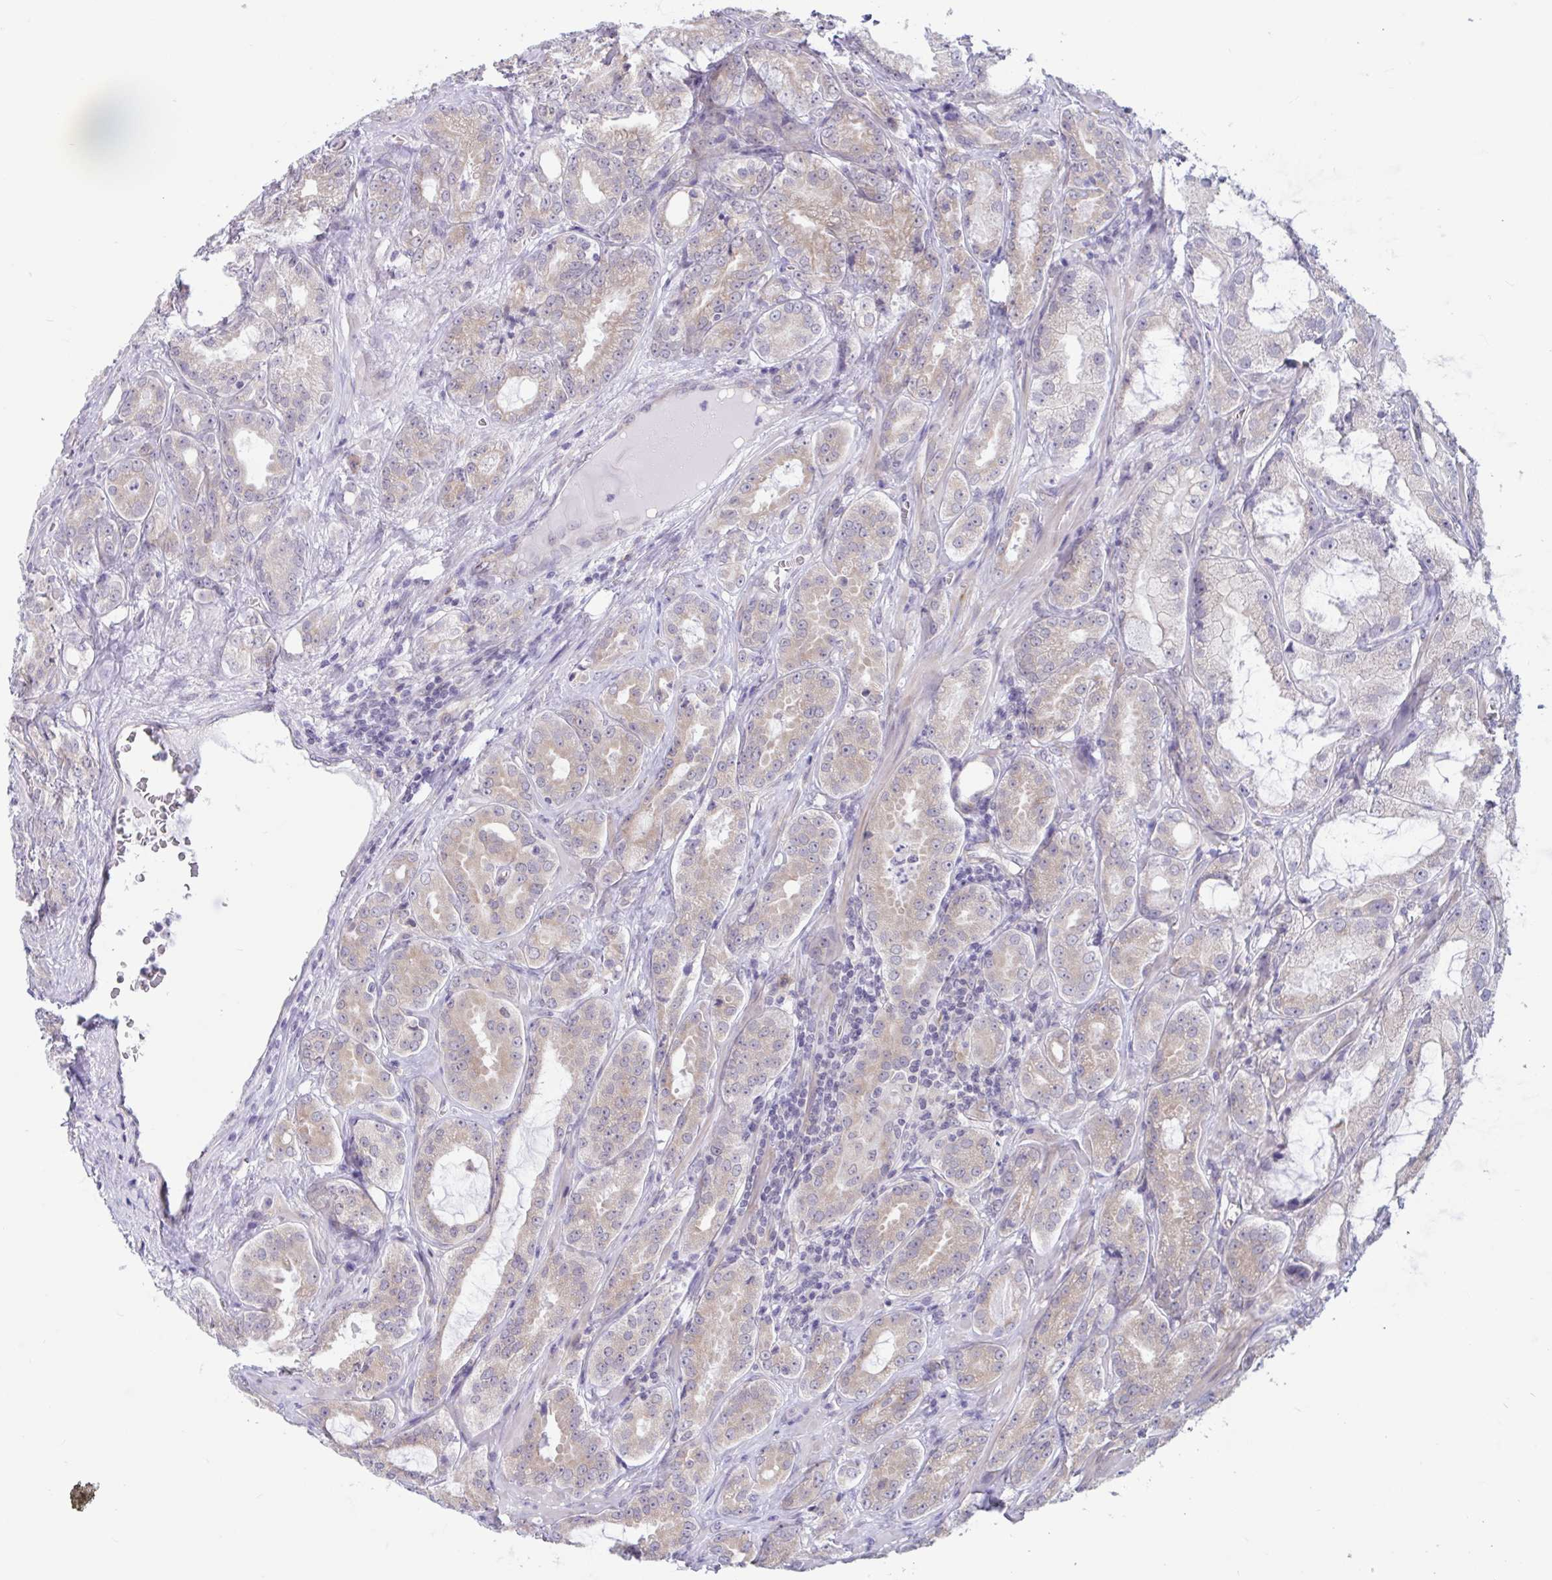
{"staining": {"intensity": "weak", "quantity": "25%-75%", "location": "cytoplasmic/membranous"}, "tissue": "prostate cancer", "cell_type": "Tumor cells", "image_type": "cancer", "snomed": [{"axis": "morphology", "description": "Adenocarcinoma, High grade"}, {"axis": "topography", "description": "Prostate"}], "caption": "Immunohistochemical staining of human prostate cancer demonstrates weak cytoplasmic/membranous protein positivity in approximately 25%-75% of tumor cells.", "gene": "CAMLG", "patient": {"sex": "male", "age": 64}}